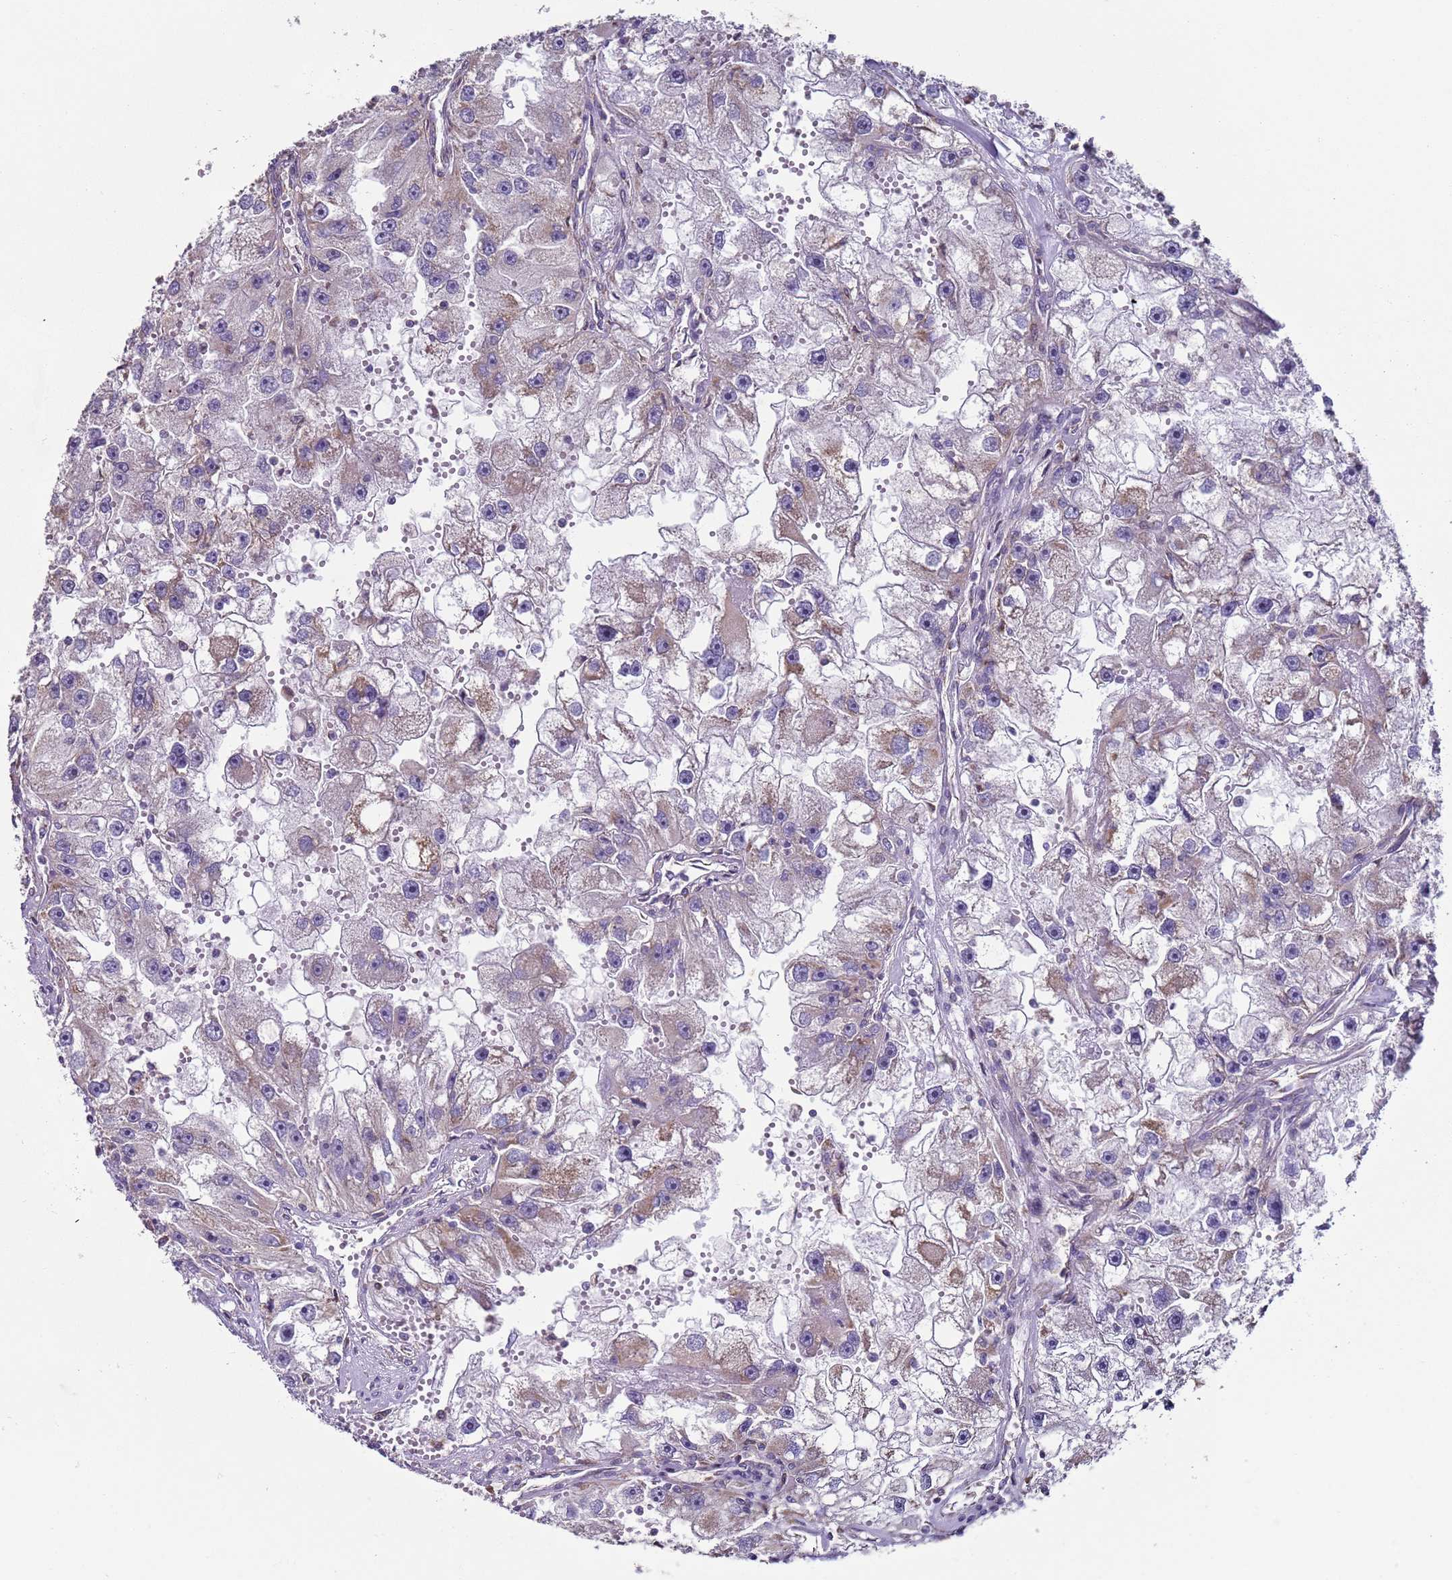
{"staining": {"intensity": "weak", "quantity": "<25%", "location": "cytoplasmic/membranous"}, "tissue": "renal cancer", "cell_type": "Tumor cells", "image_type": "cancer", "snomed": [{"axis": "morphology", "description": "Adenocarcinoma, NOS"}, {"axis": "topography", "description": "Kidney"}], "caption": "This is a micrograph of immunohistochemistry (IHC) staining of renal cancer (adenocarcinoma), which shows no staining in tumor cells.", "gene": "DIP2B", "patient": {"sex": "male", "age": 63}}